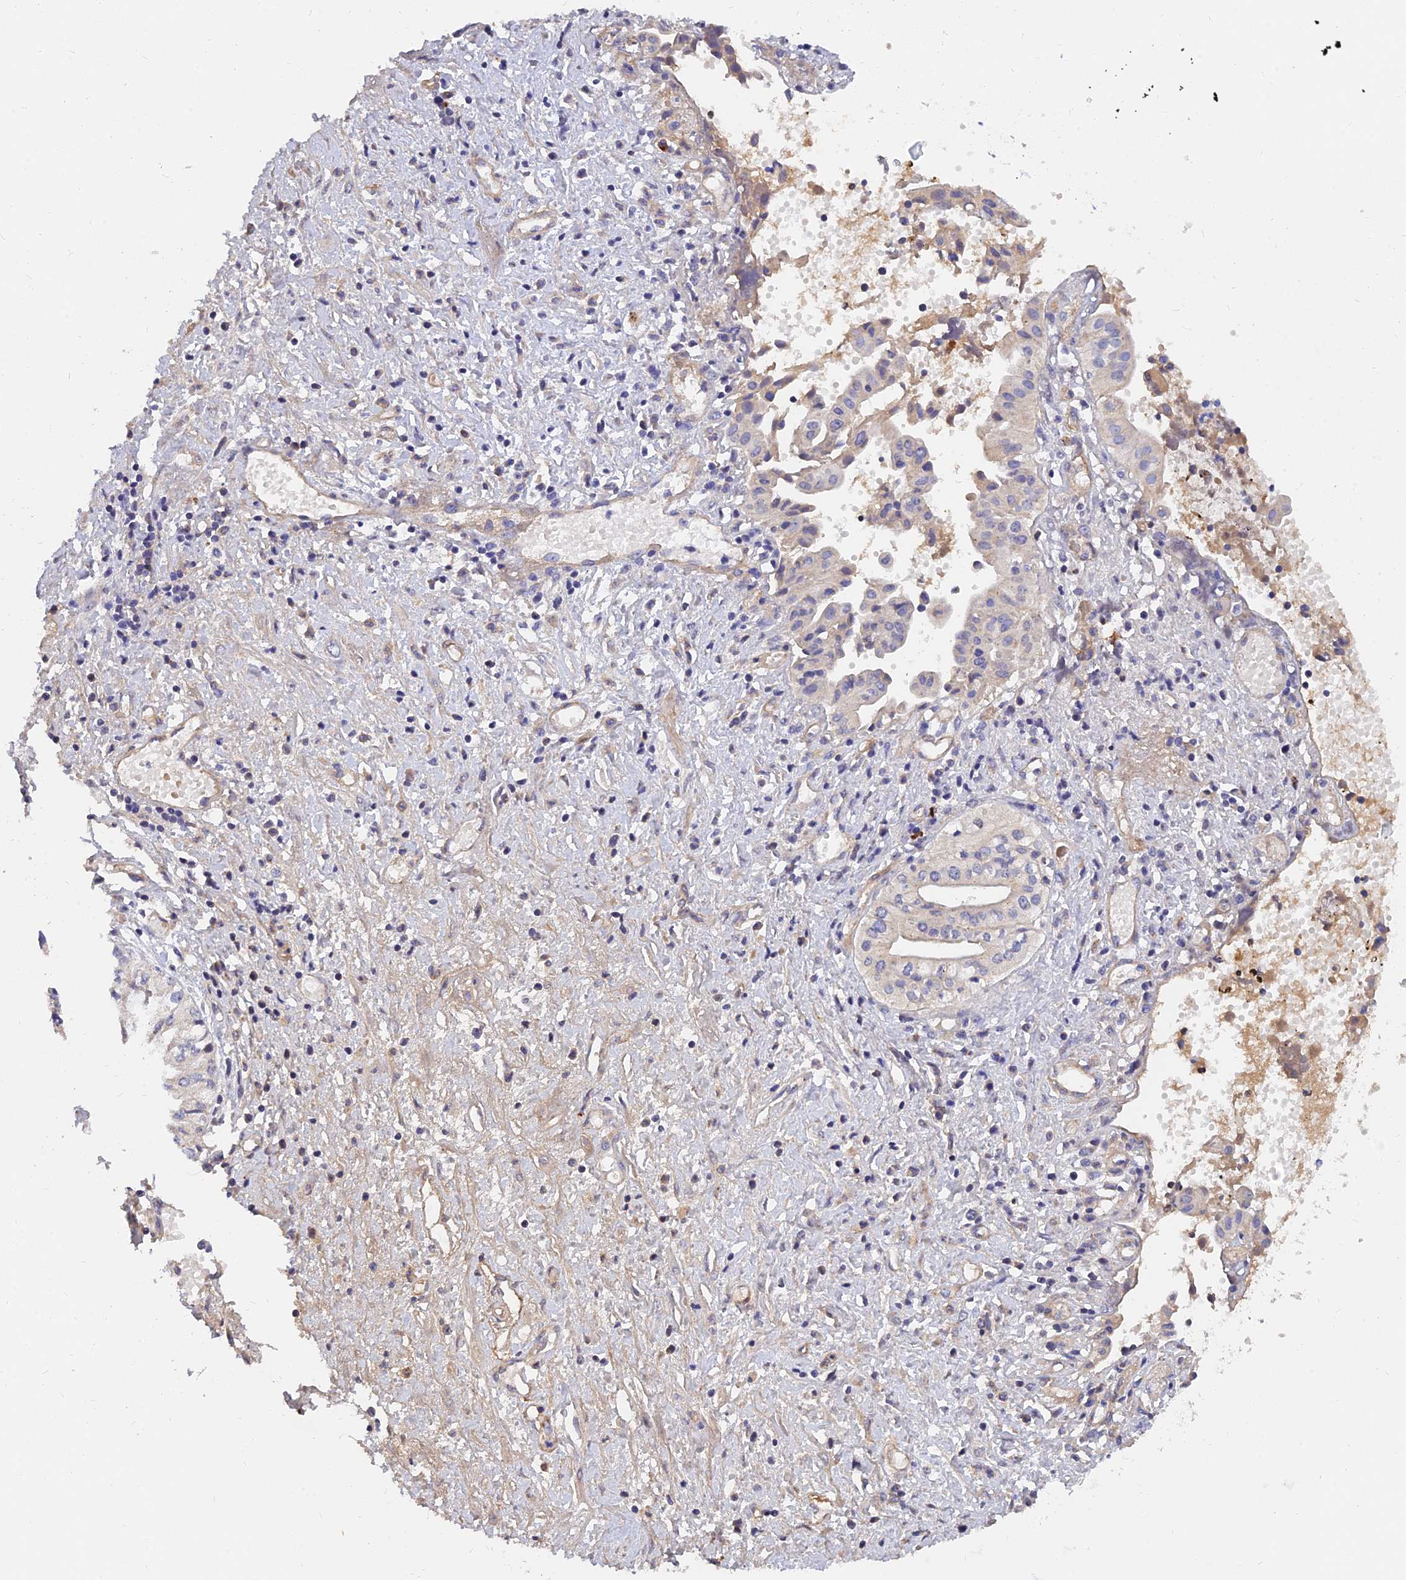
{"staining": {"intensity": "negative", "quantity": "none", "location": "none"}, "tissue": "pancreatic cancer", "cell_type": "Tumor cells", "image_type": "cancer", "snomed": [{"axis": "morphology", "description": "Adenocarcinoma, NOS"}, {"axis": "topography", "description": "Pancreas"}], "caption": "Tumor cells are negative for protein expression in human pancreatic adenocarcinoma.", "gene": "MRPL35", "patient": {"sex": "female", "age": 50}}